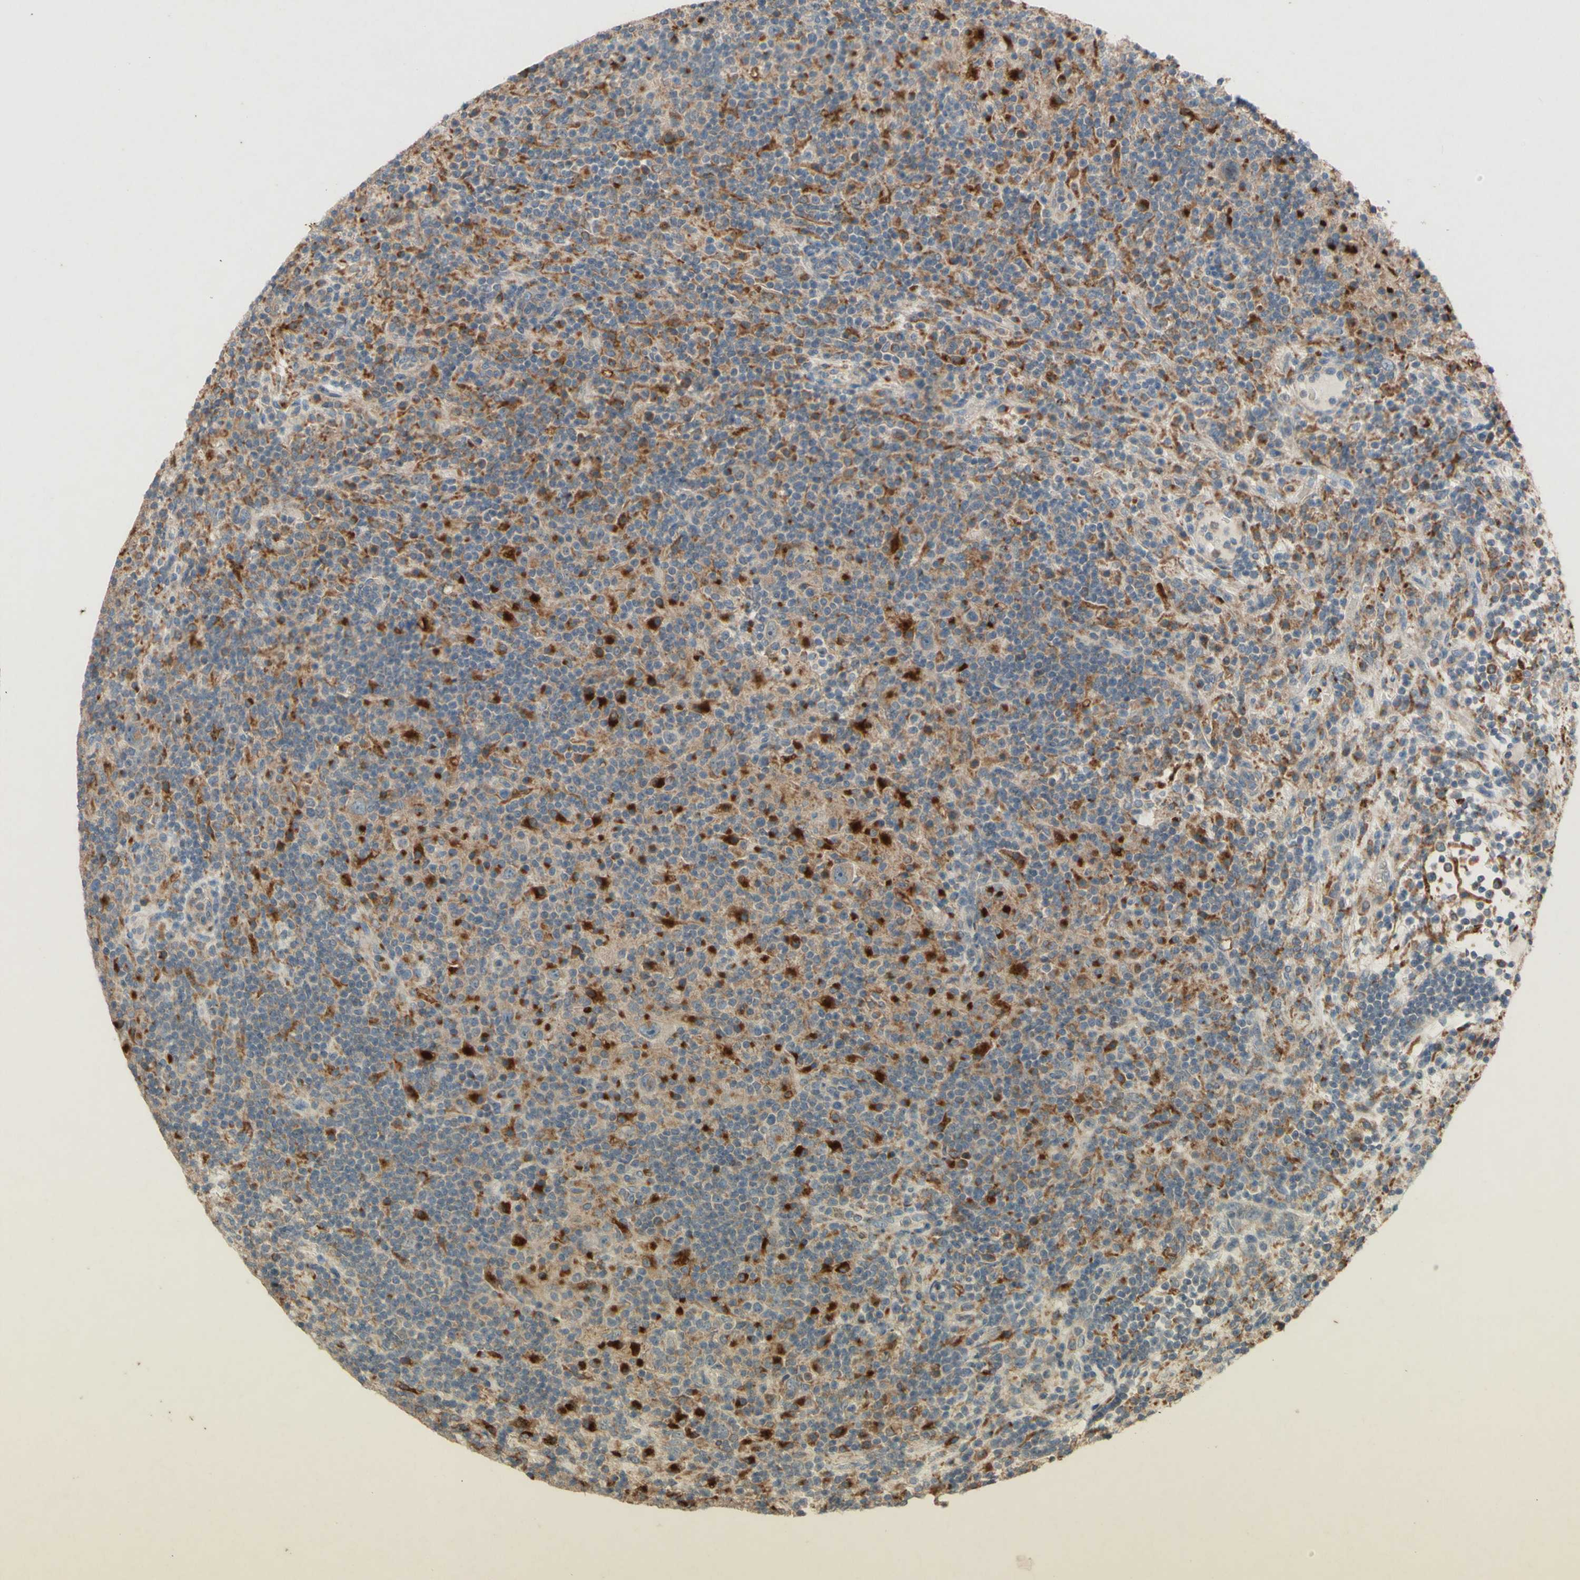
{"staining": {"intensity": "weak", "quantity": ">75%", "location": "cytoplasmic/membranous"}, "tissue": "lymphoma", "cell_type": "Tumor cells", "image_type": "cancer", "snomed": [{"axis": "morphology", "description": "Hodgkin's disease, NOS"}, {"axis": "topography", "description": "Lymph node"}], "caption": "IHC of human Hodgkin's disease demonstrates low levels of weak cytoplasmic/membranous positivity in about >75% of tumor cells. Nuclei are stained in blue.", "gene": "ATP6V1F", "patient": {"sex": "male", "age": 70}}